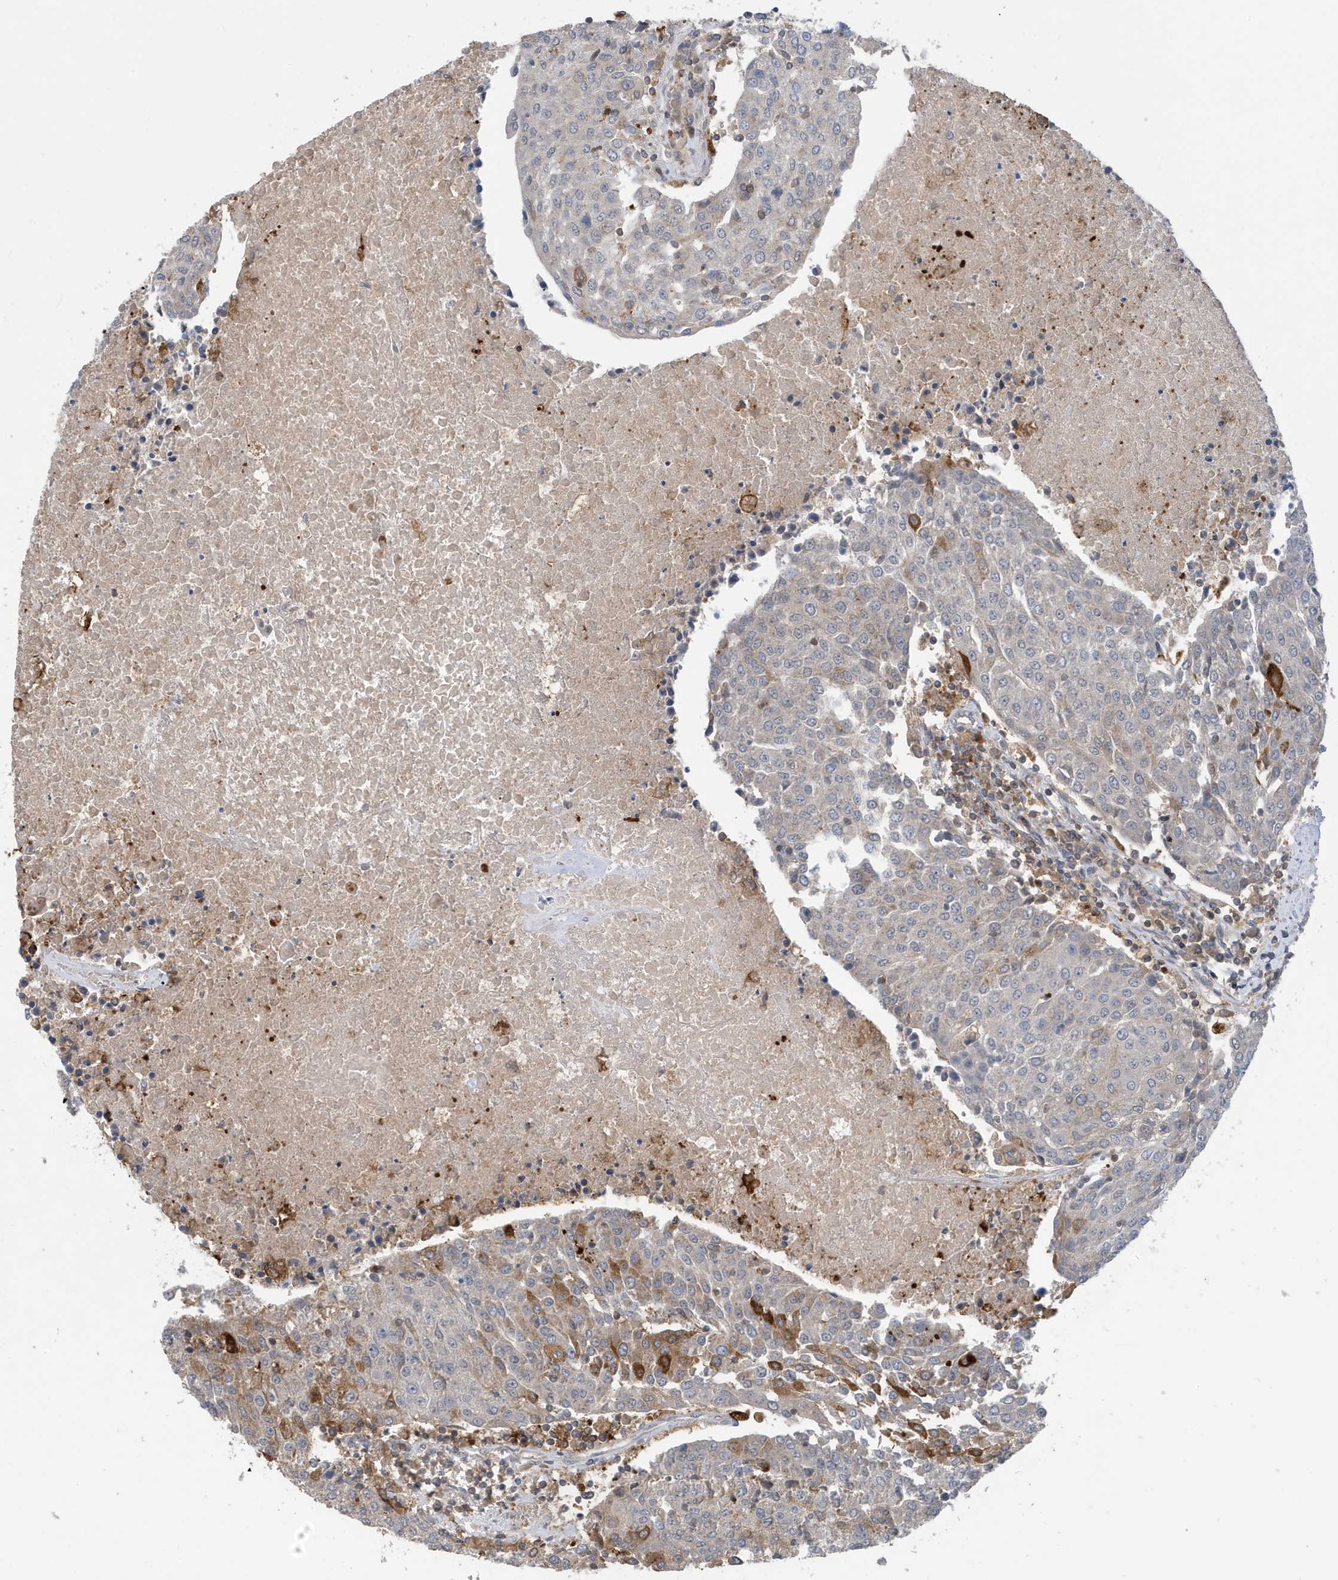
{"staining": {"intensity": "moderate", "quantity": "<25%", "location": "cytoplasmic/membranous"}, "tissue": "urothelial cancer", "cell_type": "Tumor cells", "image_type": "cancer", "snomed": [{"axis": "morphology", "description": "Urothelial carcinoma, High grade"}, {"axis": "topography", "description": "Urinary bladder"}], "caption": "The immunohistochemical stain labels moderate cytoplasmic/membranous staining in tumor cells of urothelial cancer tissue.", "gene": "NSUN3", "patient": {"sex": "female", "age": 85}}